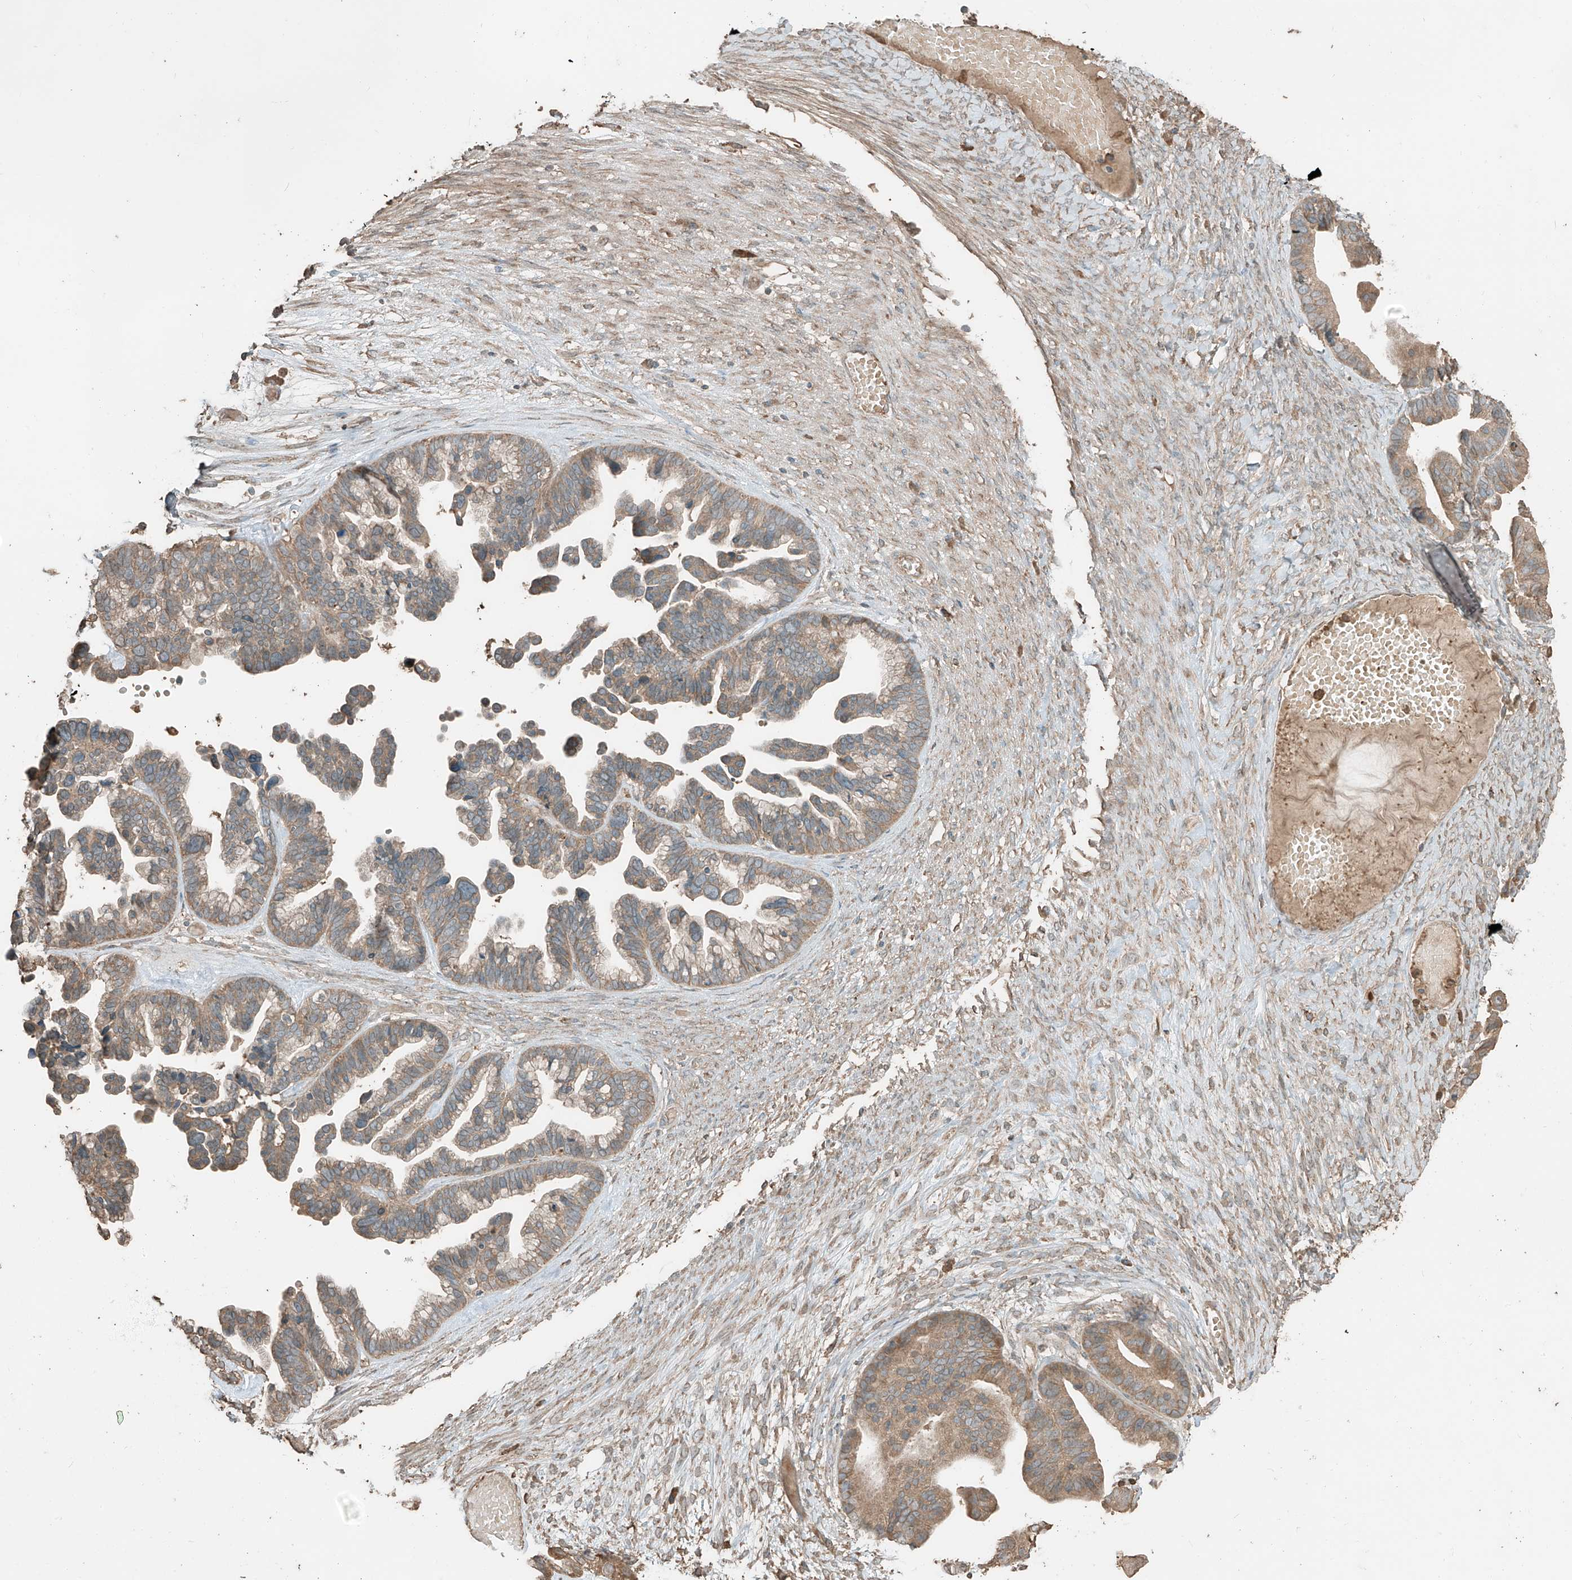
{"staining": {"intensity": "weak", "quantity": ">75%", "location": "cytoplasmic/membranous"}, "tissue": "ovarian cancer", "cell_type": "Tumor cells", "image_type": "cancer", "snomed": [{"axis": "morphology", "description": "Cystadenocarcinoma, serous, NOS"}, {"axis": "topography", "description": "Ovary"}], "caption": "Immunohistochemistry (DAB) staining of ovarian cancer reveals weak cytoplasmic/membranous protein staining in about >75% of tumor cells. (Stains: DAB in brown, nuclei in blue, Microscopy: brightfield microscopy at high magnification).", "gene": "RFTN2", "patient": {"sex": "female", "age": 56}}